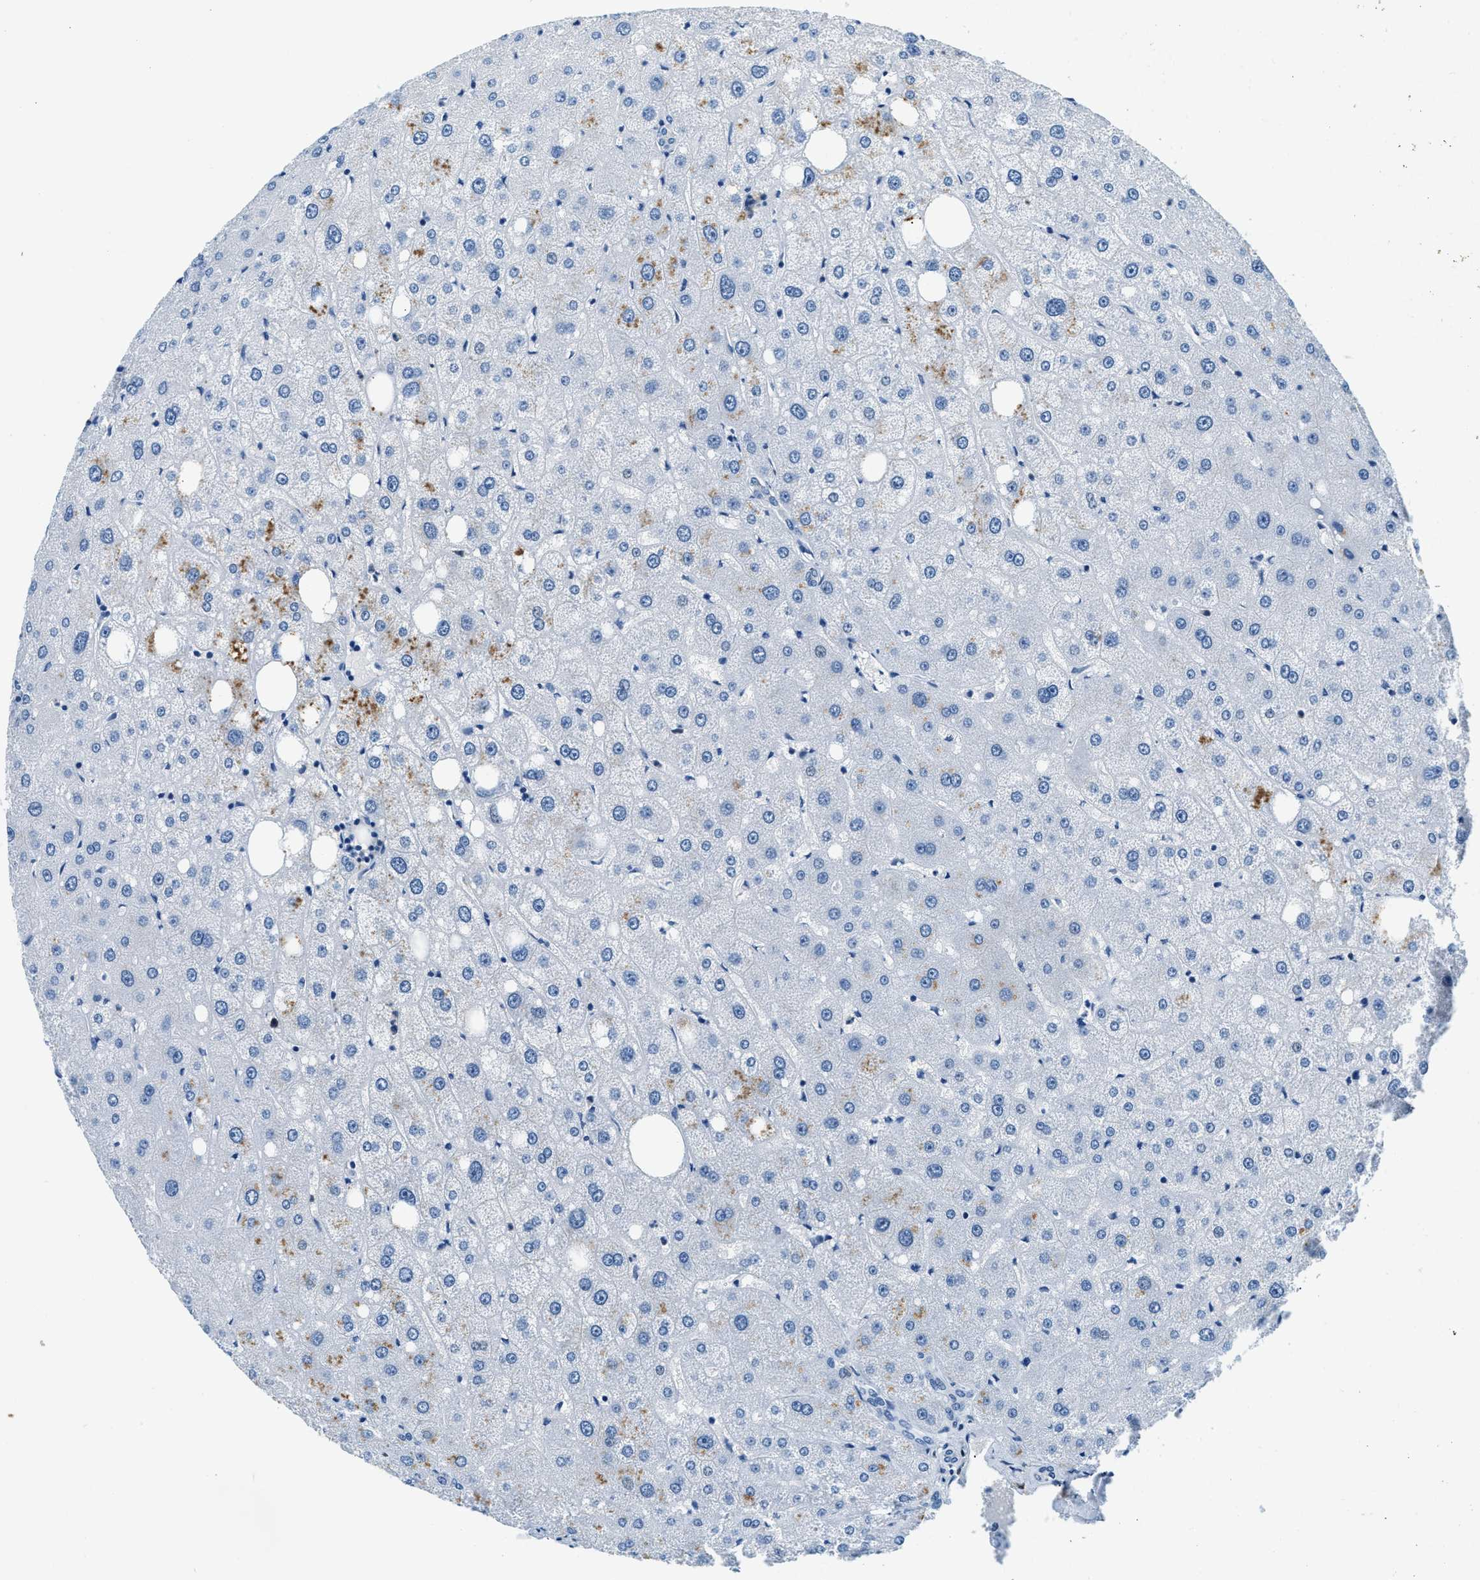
{"staining": {"intensity": "negative", "quantity": "none", "location": "none"}, "tissue": "liver", "cell_type": "Cholangiocytes", "image_type": "normal", "snomed": [{"axis": "morphology", "description": "Normal tissue, NOS"}, {"axis": "topography", "description": "Liver"}], "caption": "An IHC image of unremarkable liver is shown. There is no staining in cholangiocytes of liver. (Stains: DAB (3,3'-diaminobenzidine) immunohistochemistry (IHC) with hematoxylin counter stain, Microscopy: brightfield microscopy at high magnification).", "gene": "CAPG", "patient": {"sex": "male", "age": 73}}